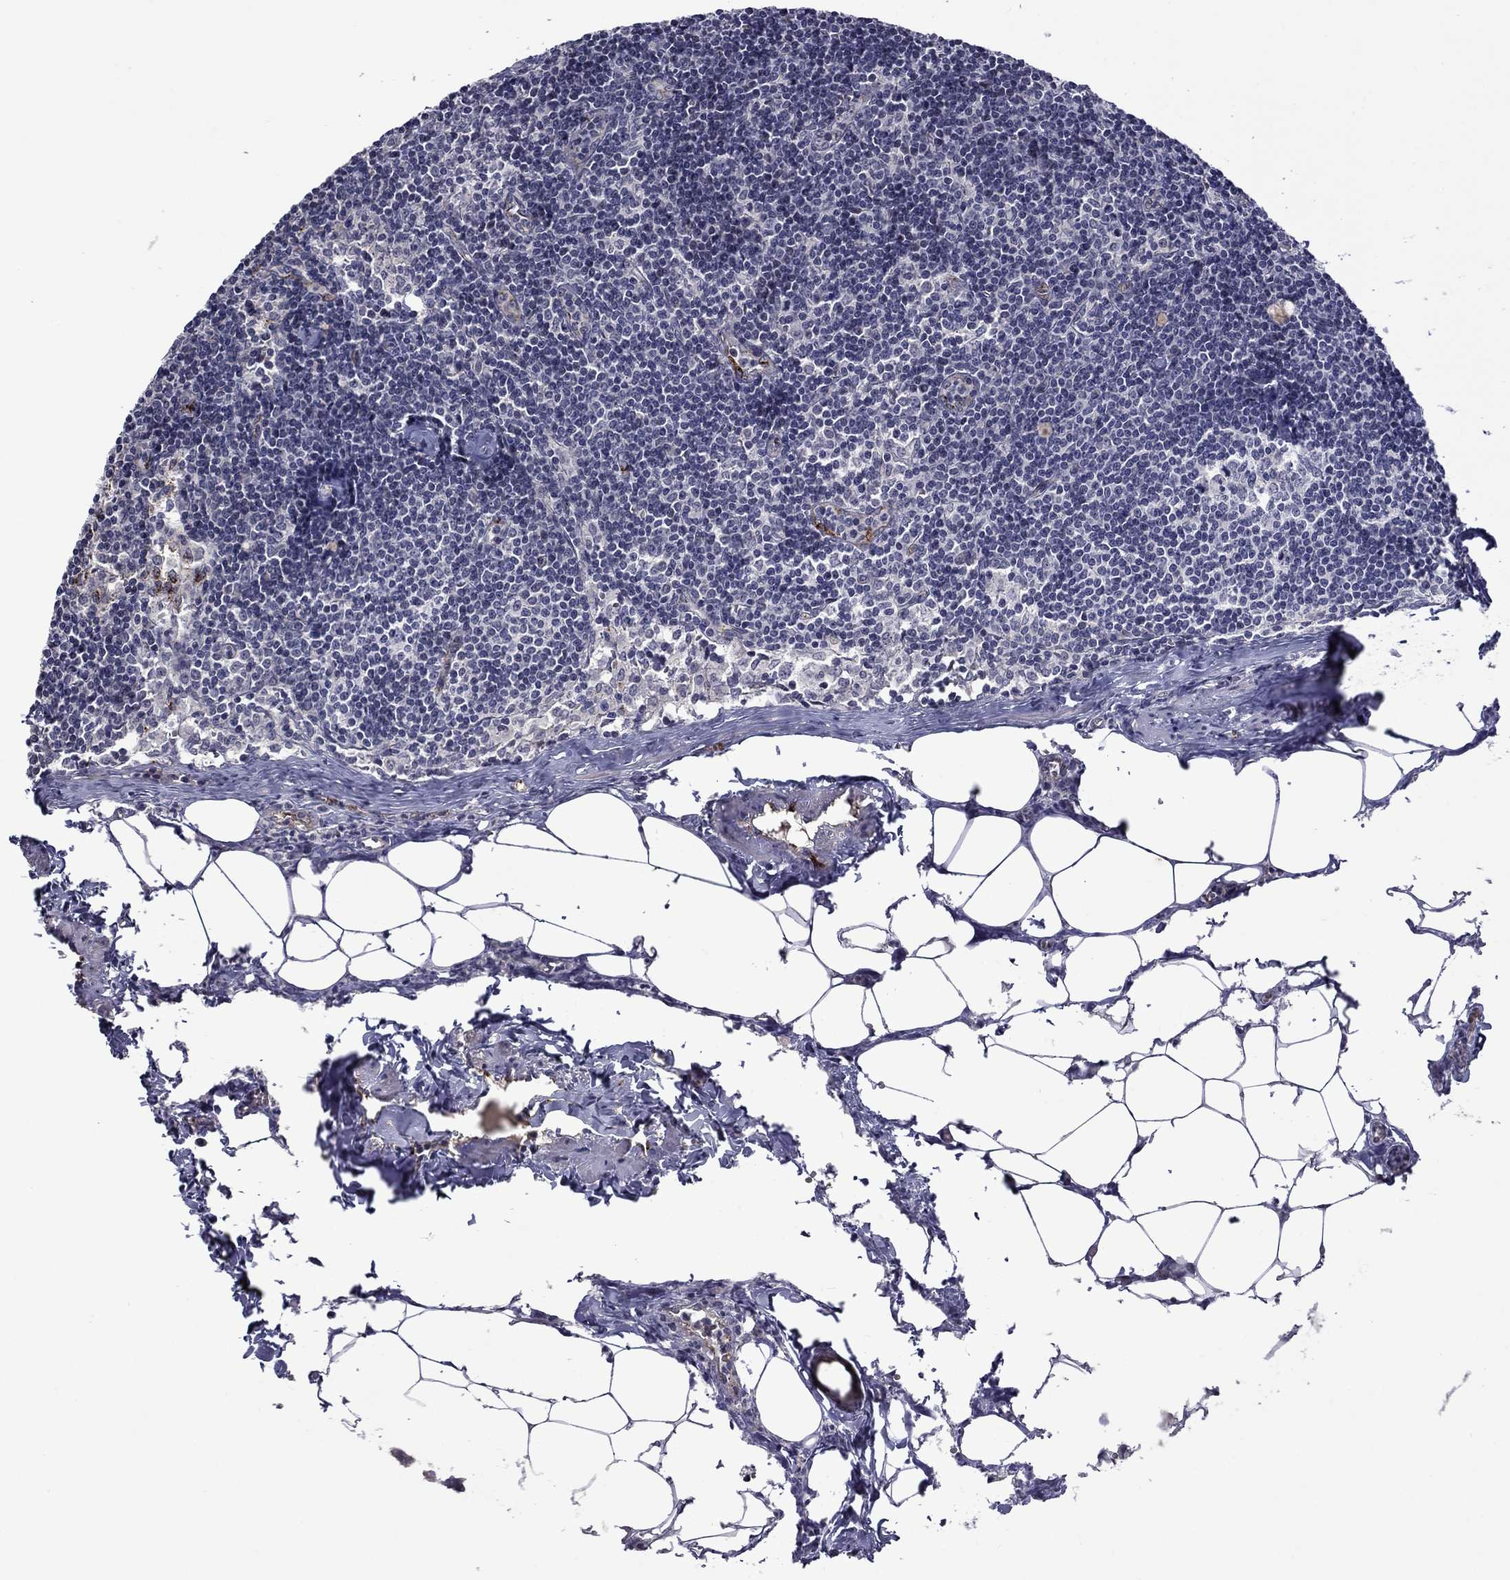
{"staining": {"intensity": "negative", "quantity": "none", "location": "none"}, "tissue": "lymph node", "cell_type": "Non-germinal center cells", "image_type": "normal", "snomed": [{"axis": "morphology", "description": "Normal tissue, NOS"}, {"axis": "topography", "description": "Lymph node"}], "caption": "Immunohistochemistry (IHC) of unremarkable lymph node shows no staining in non-germinal center cells.", "gene": "SLITRK1", "patient": {"sex": "female", "age": 51}}